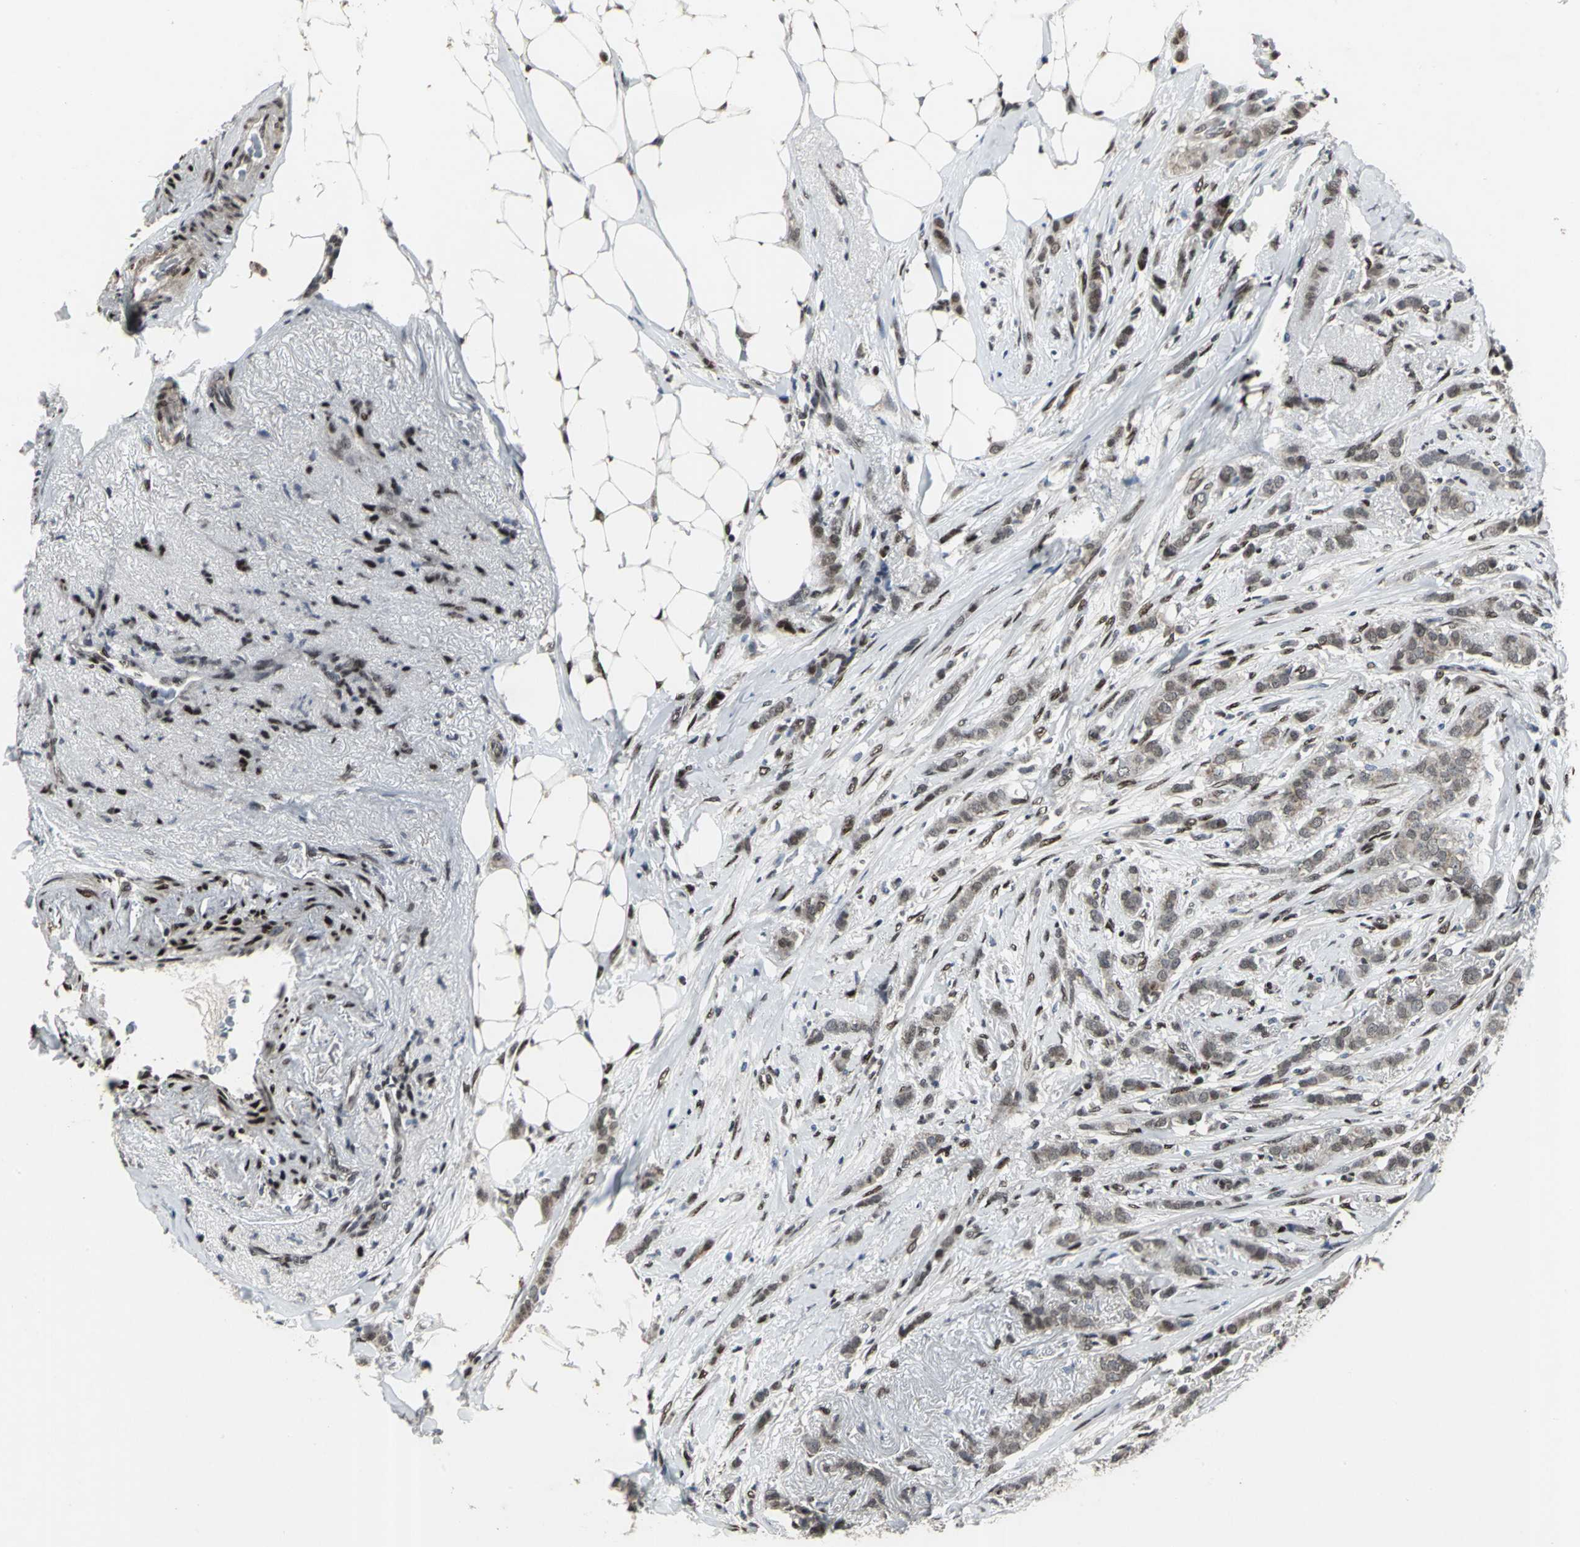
{"staining": {"intensity": "weak", "quantity": "25%-75%", "location": "nuclear"}, "tissue": "breast cancer", "cell_type": "Tumor cells", "image_type": "cancer", "snomed": [{"axis": "morphology", "description": "Lobular carcinoma"}, {"axis": "topography", "description": "Breast"}], "caption": "Protein staining of breast cancer (lobular carcinoma) tissue demonstrates weak nuclear staining in approximately 25%-75% of tumor cells. Immunohistochemistry (ihc) stains the protein of interest in brown and the nuclei are stained blue.", "gene": "SRF", "patient": {"sex": "female", "age": 55}}